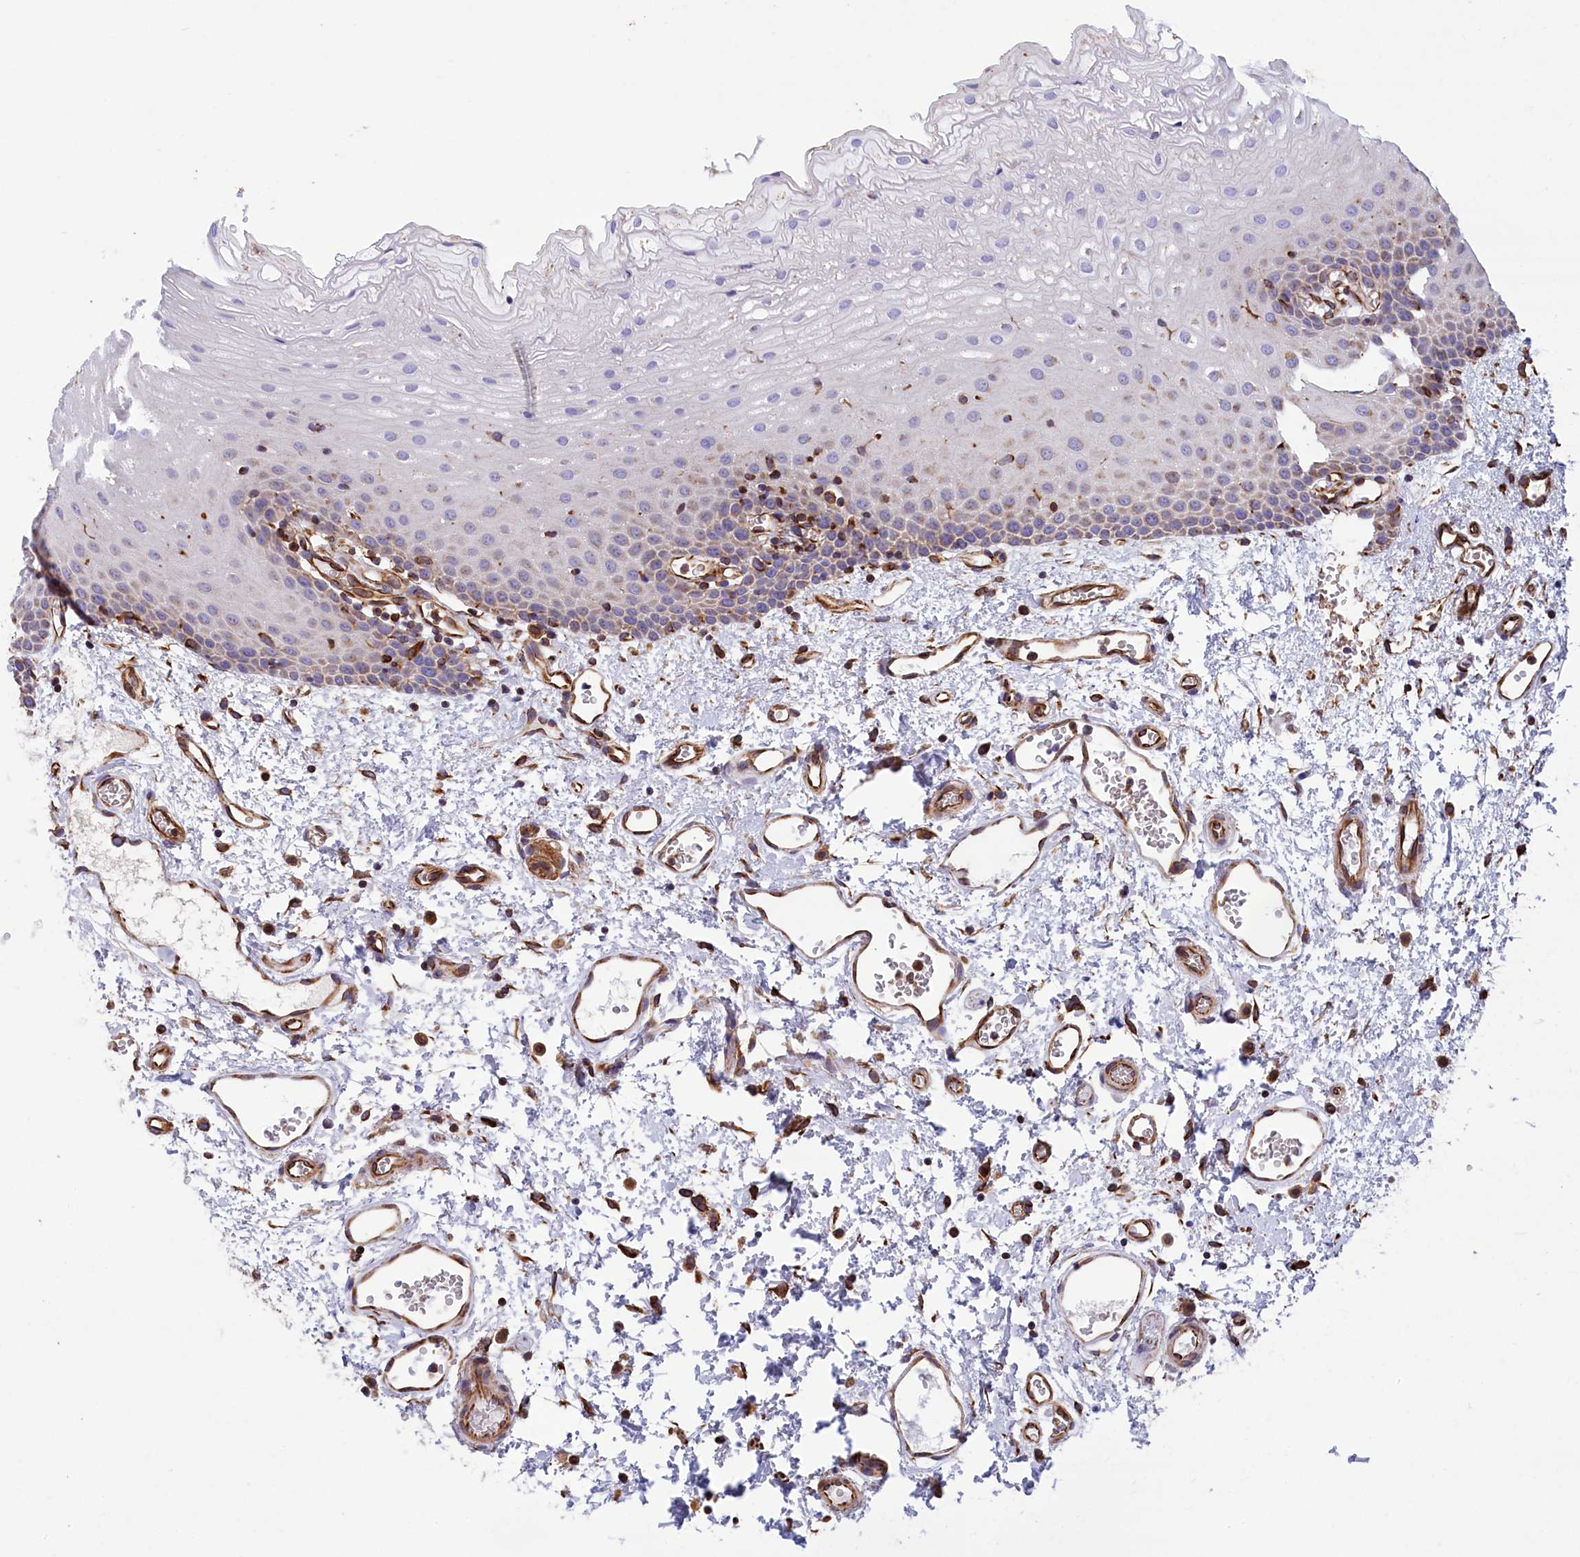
{"staining": {"intensity": "weak", "quantity": "<25%", "location": "cytoplasmic/membranous"}, "tissue": "oral mucosa", "cell_type": "Squamous epithelial cells", "image_type": "normal", "snomed": [{"axis": "morphology", "description": "Normal tissue, NOS"}, {"axis": "topography", "description": "Oral tissue"}], "caption": "This is an immunohistochemistry photomicrograph of benign human oral mucosa. There is no positivity in squamous epithelial cells.", "gene": "GATB", "patient": {"sex": "female", "age": 70}}